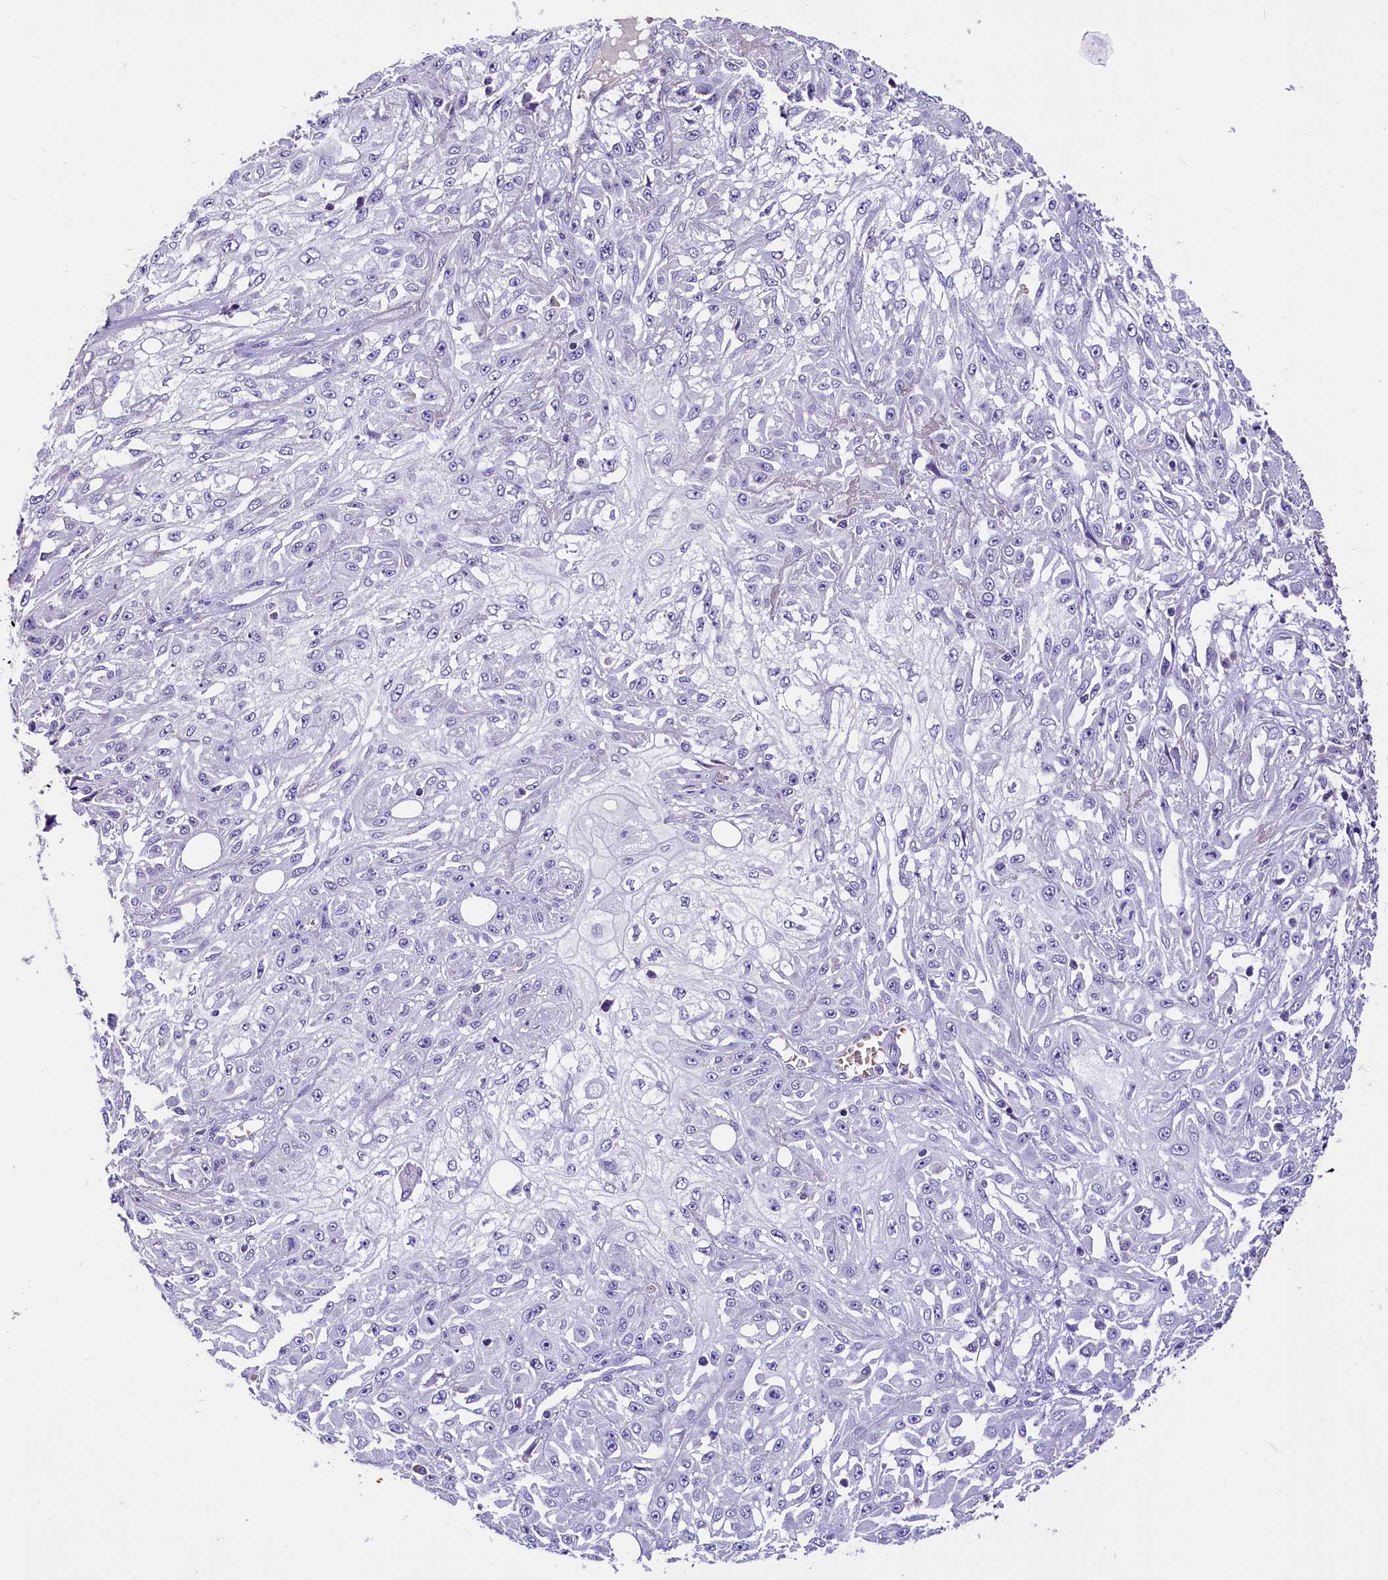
{"staining": {"intensity": "negative", "quantity": "none", "location": "none"}, "tissue": "skin cancer", "cell_type": "Tumor cells", "image_type": "cancer", "snomed": [{"axis": "morphology", "description": "Squamous cell carcinoma, NOS"}, {"axis": "morphology", "description": "Squamous cell carcinoma, metastatic, NOS"}, {"axis": "topography", "description": "Skin"}, {"axis": "topography", "description": "Lymph node"}], "caption": "DAB immunohistochemical staining of human skin cancer (squamous cell carcinoma) reveals no significant staining in tumor cells.", "gene": "MEX3B", "patient": {"sex": "male", "age": 75}}